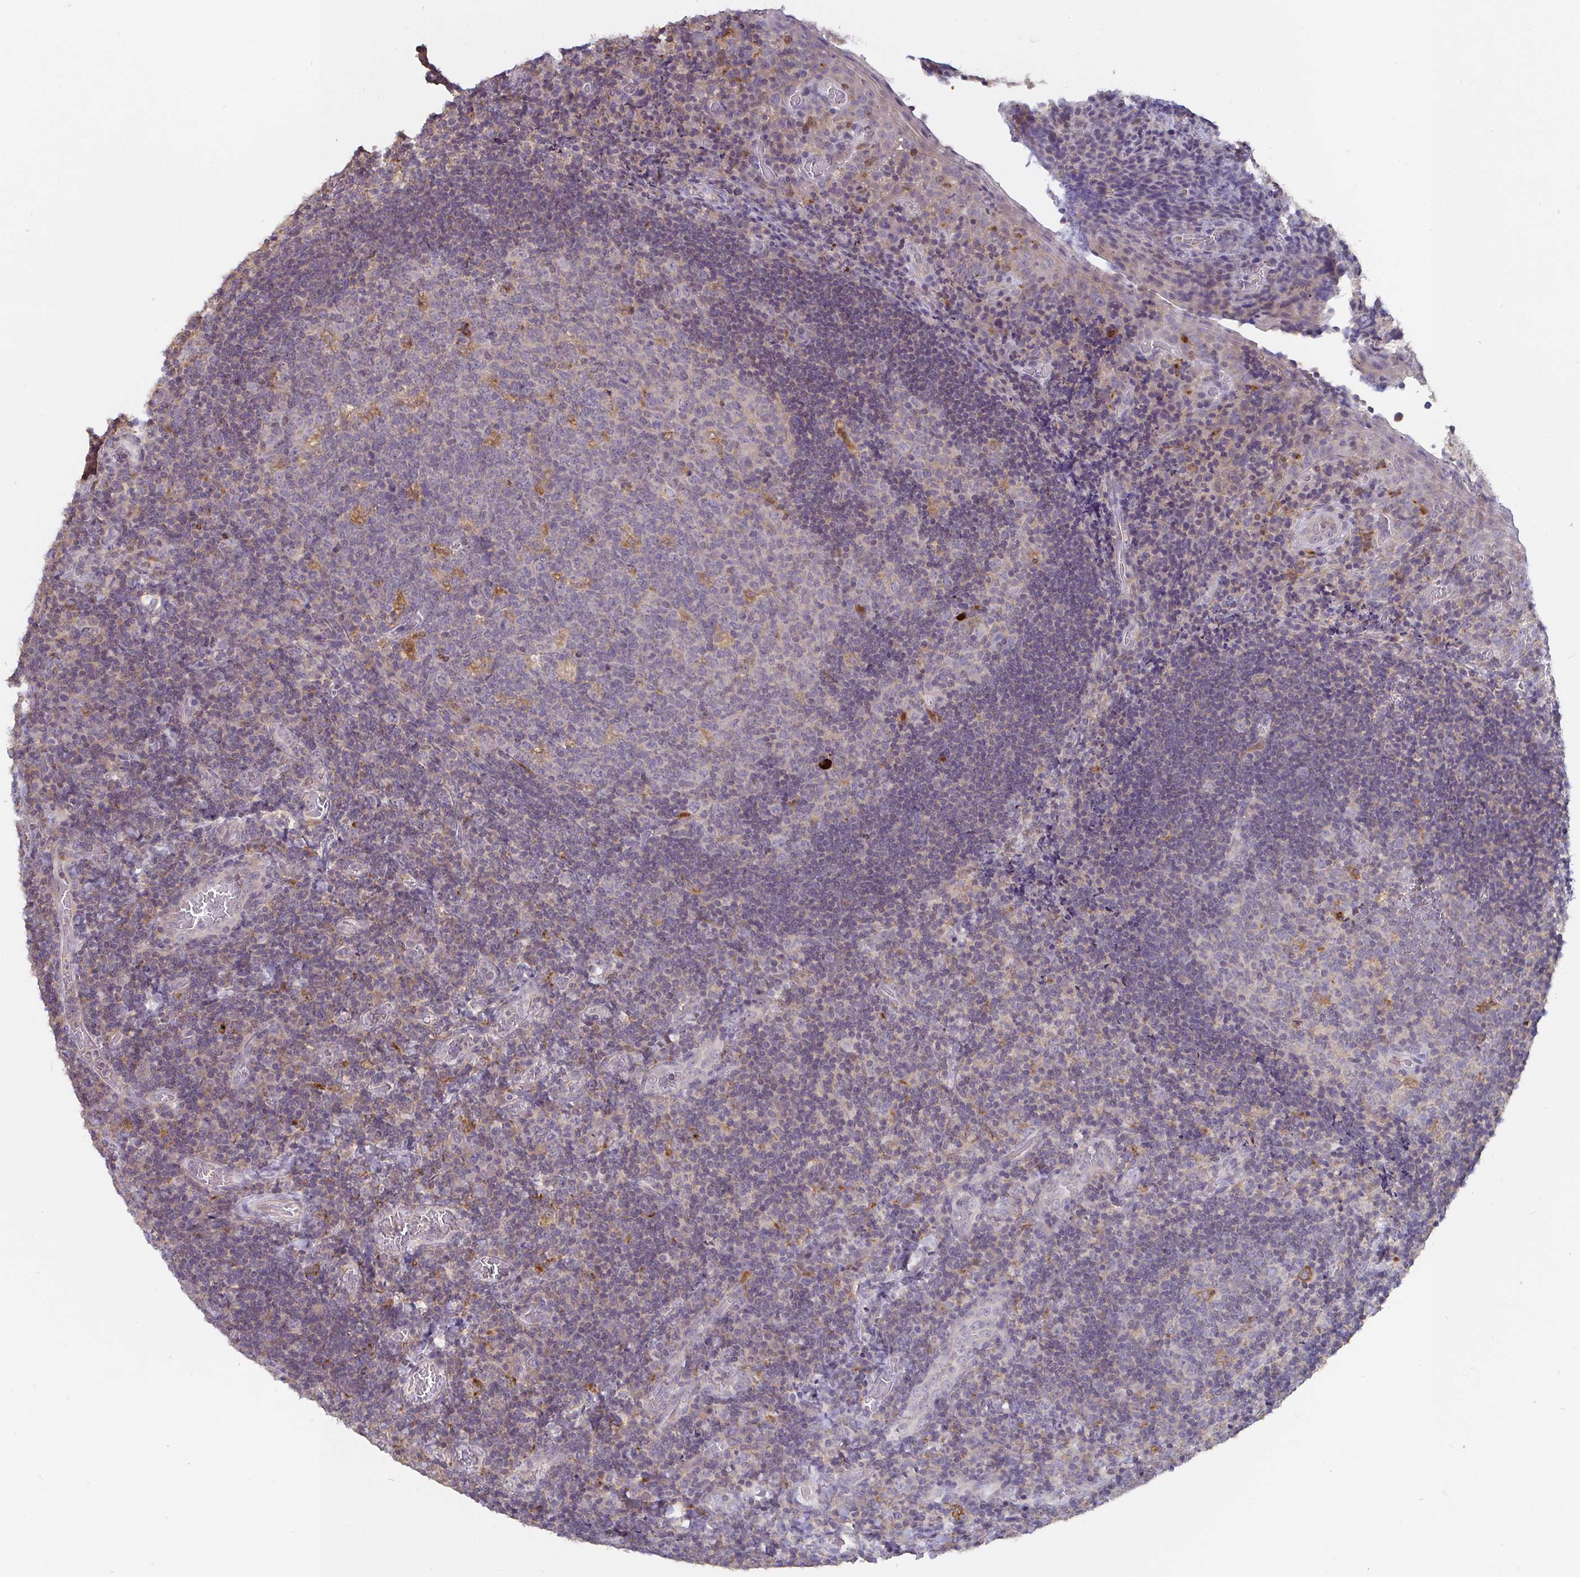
{"staining": {"intensity": "strong", "quantity": "<25%", "location": "cytoplasmic/membranous"}, "tissue": "tonsil", "cell_type": "Germinal center cells", "image_type": "normal", "snomed": [{"axis": "morphology", "description": "Normal tissue, NOS"}, {"axis": "topography", "description": "Tonsil"}], "caption": "Immunohistochemical staining of benign tonsil exhibits <25% levels of strong cytoplasmic/membranous protein expression in about <25% of germinal center cells. Using DAB (brown) and hematoxylin (blue) stains, captured at high magnification using brightfield microscopy.", "gene": "CDH18", "patient": {"sex": "male", "age": 17}}